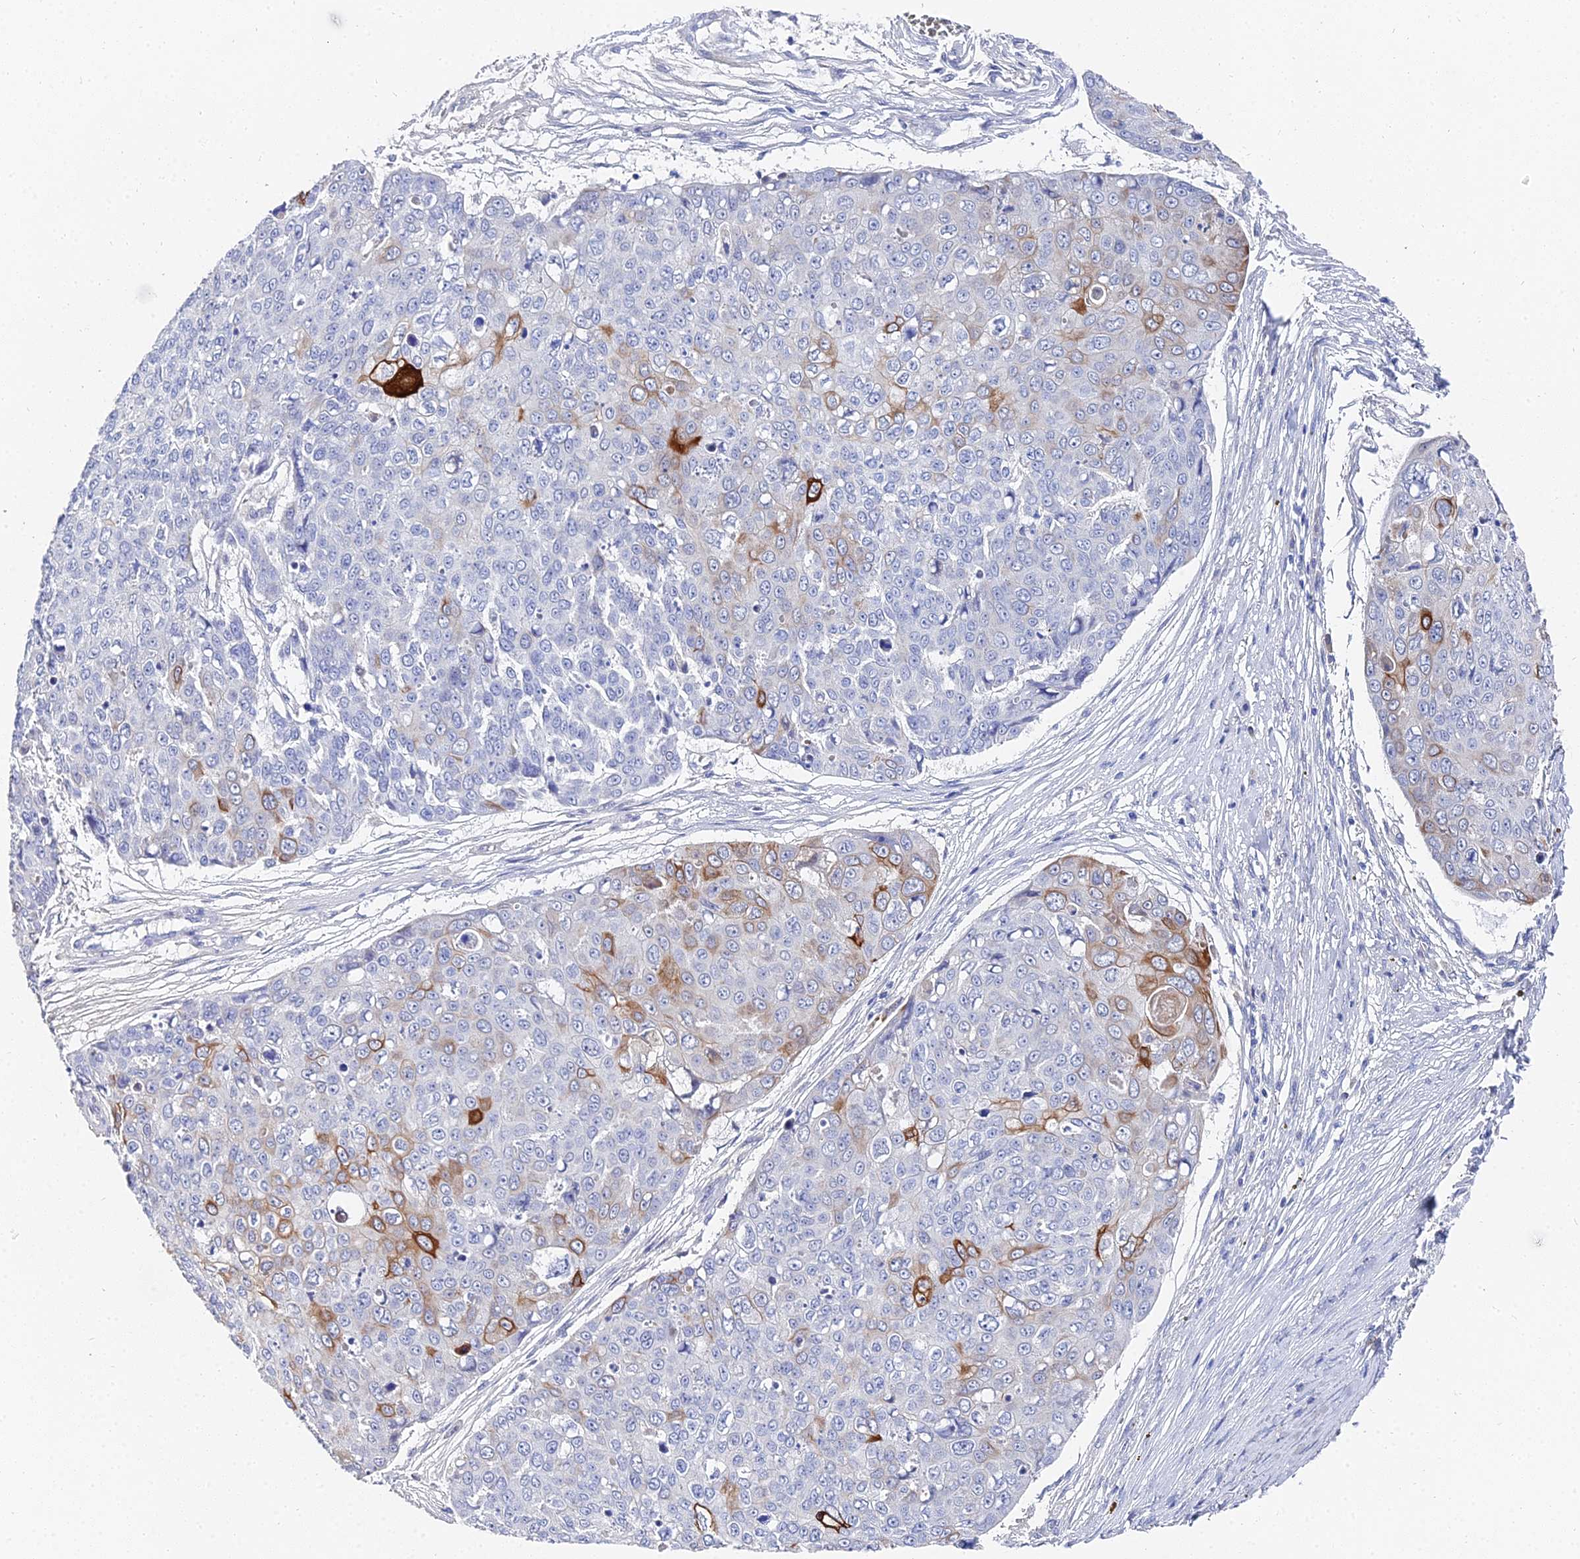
{"staining": {"intensity": "strong", "quantity": "<25%", "location": "cytoplasmic/membranous"}, "tissue": "skin cancer", "cell_type": "Tumor cells", "image_type": "cancer", "snomed": [{"axis": "morphology", "description": "Squamous cell carcinoma, NOS"}, {"axis": "topography", "description": "Skin"}], "caption": "A medium amount of strong cytoplasmic/membranous staining is appreciated in about <25% of tumor cells in skin squamous cell carcinoma tissue.", "gene": "KRT17", "patient": {"sex": "male", "age": 71}}